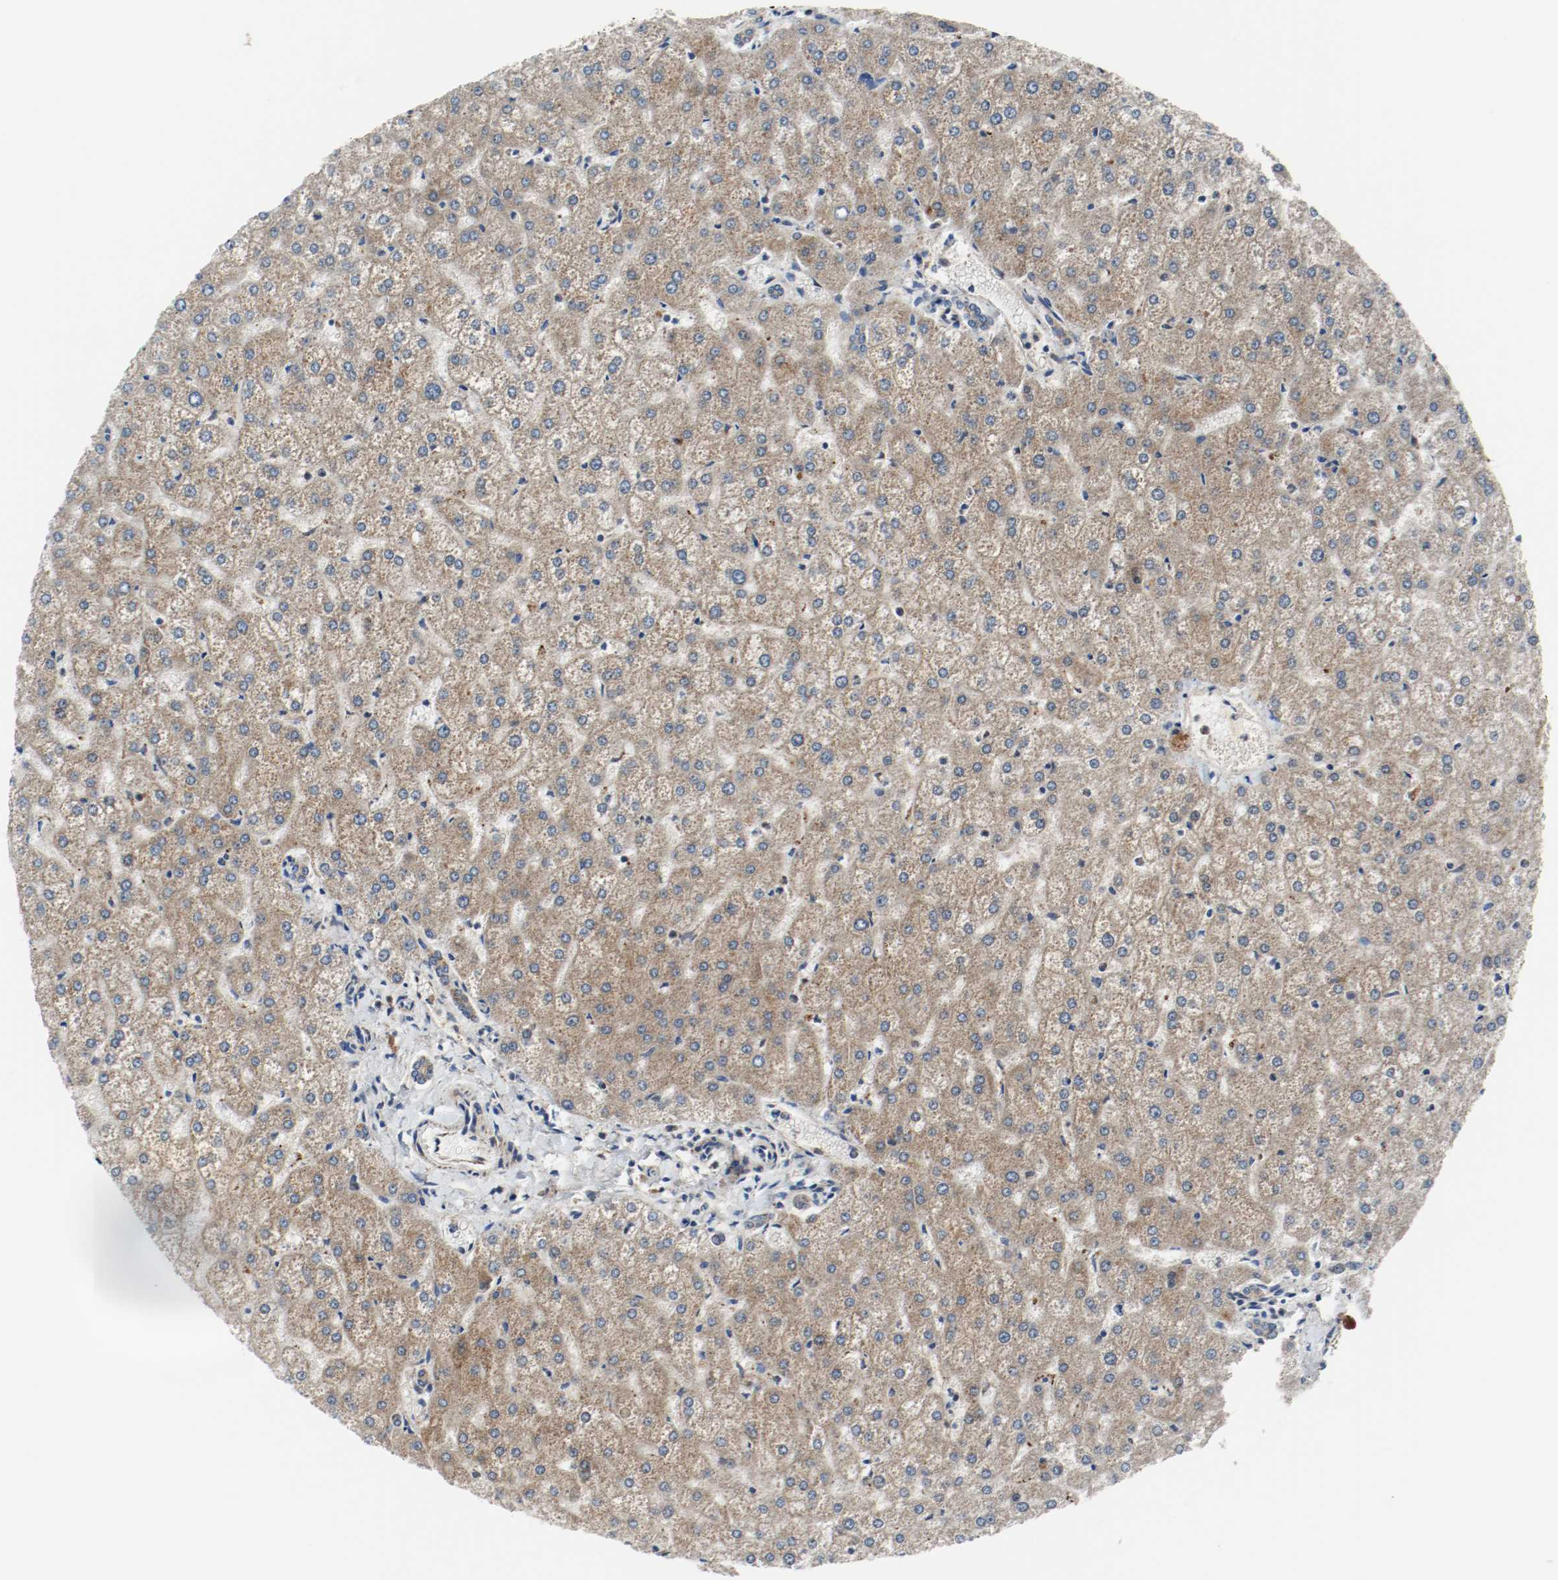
{"staining": {"intensity": "weak", "quantity": ">75%", "location": "cytoplasmic/membranous"}, "tissue": "liver", "cell_type": "Cholangiocytes", "image_type": "normal", "snomed": [{"axis": "morphology", "description": "Normal tissue, NOS"}, {"axis": "topography", "description": "Liver"}], "caption": "Weak cytoplasmic/membranous positivity for a protein is present in approximately >75% of cholangiocytes of unremarkable liver using immunohistochemistry.", "gene": "TXNRD1", "patient": {"sex": "female", "age": 32}}